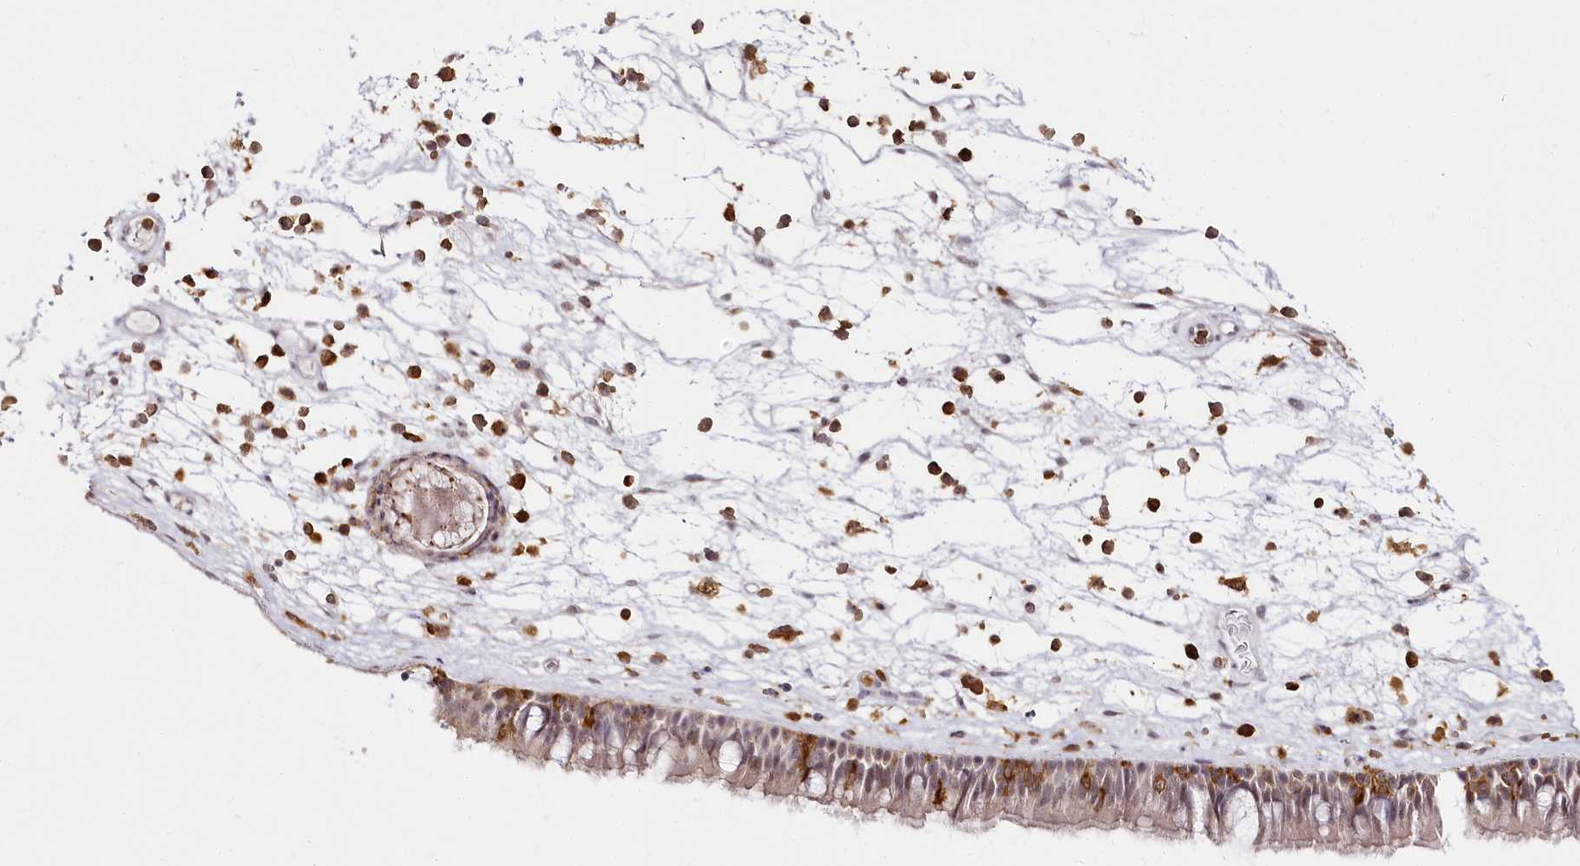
{"staining": {"intensity": "negative", "quantity": "none", "location": "none"}, "tissue": "nasopharynx", "cell_type": "Respiratory epithelial cells", "image_type": "normal", "snomed": [{"axis": "morphology", "description": "Normal tissue, NOS"}, {"axis": "morphology", "description": "Inflammation, NOS"}, {"axis": "morphology", "description": "Malignant melanoma, Metastatic site"}, {"axis": "topography", "description": "Nasopharynx"}], "caption": "An immunohistochemistry (IHC) micrograph of benign nasopharynx is shown. There is no staining in respiratory epithelial cells of nasopharynx.", "gene": "DOCK2", "patient": {"sex": "male", "age": 70}}